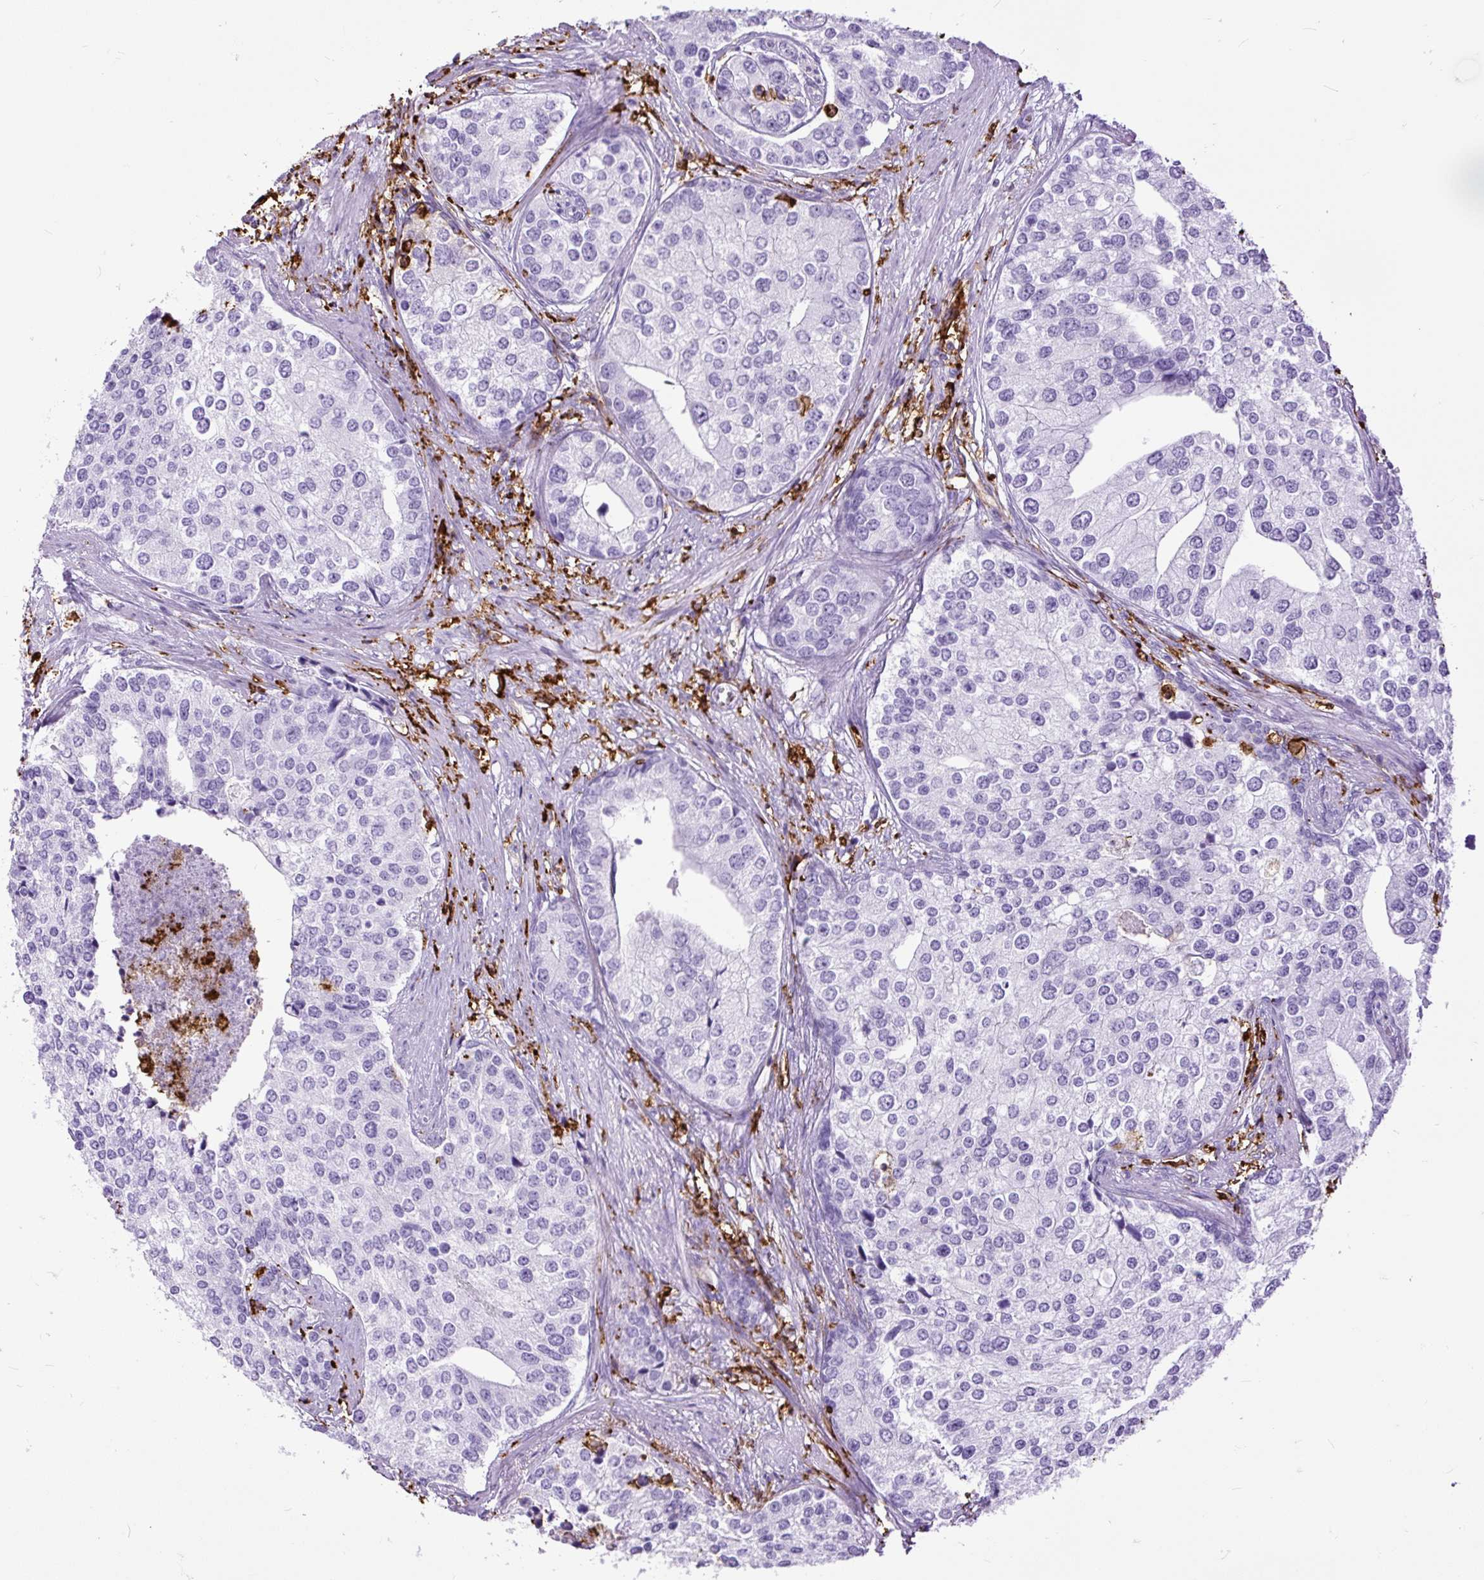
{"staining": {"intensity": "negative", "quantity": "none", "location": "none"}, "tissue": "prostate cancer", "cell_type": "Tumor cells", "image_type": "cancer", "snomed": [{"axis": "morphology", "description": "Adenocarcinoma, High grade"}, {"axis": "topography", "description": "Prostate"}], "caption": "Immunohistochemistry micrograph of neoplastic tissue: human prostate adenocarcinoma (high-grade) stained with DAB shows no significant protein expression in tumor cells.", "gene": "HLA-DRA", "patient": {"sex": "male", "age": 62}}